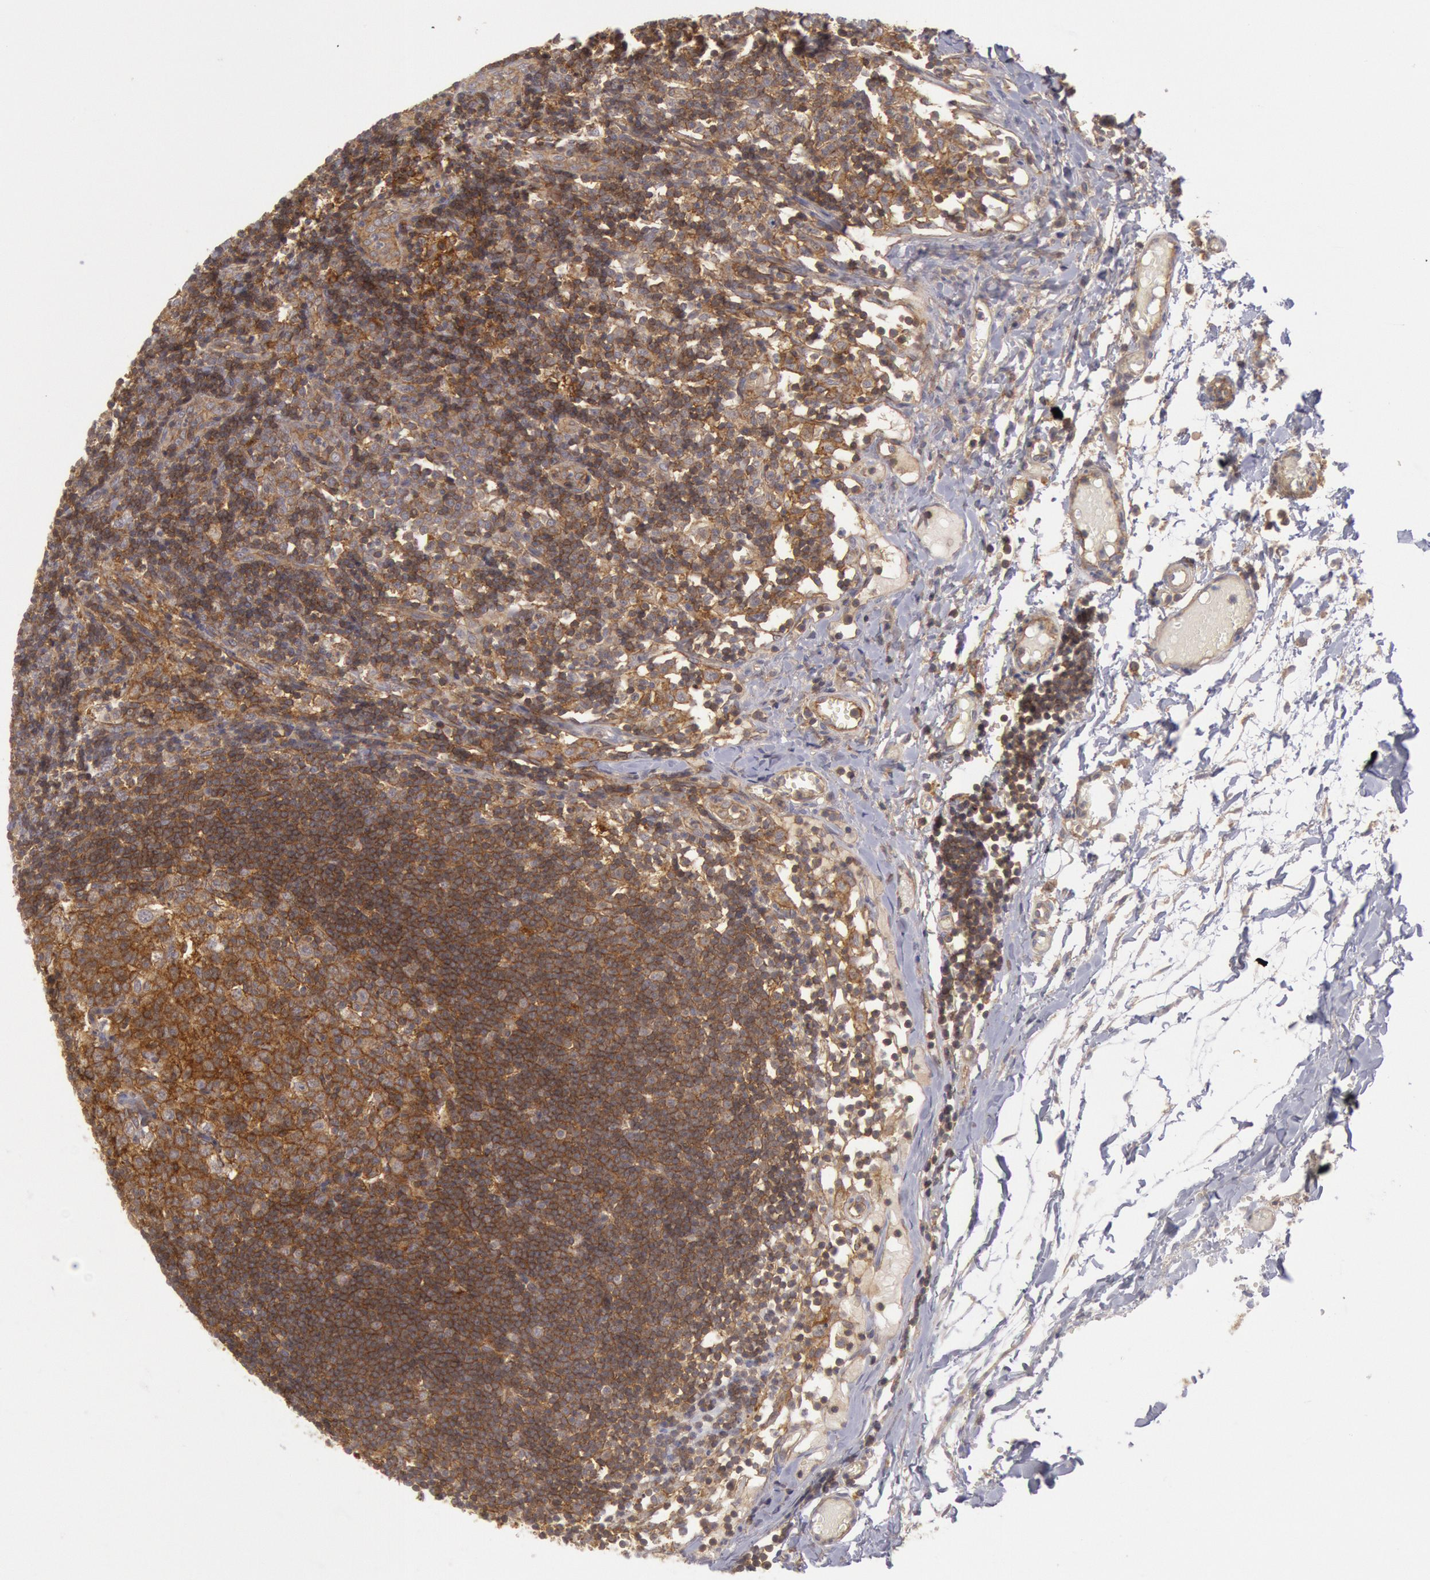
{"staining": {"intensity": "strong", "quantity": ">75%", "location": "cytoplasmic/membranous"}, "tissue": "lymph node", "cell_type": "Germinal center cells", "image_type": "normal", "snomed": [{"axis": "morphology", "description": "Normal tissue, NOS"}, {"axis": "morphology", "description": "Inflammation, NOS"}, {"axis": "topography", "description": "Lymph node"}, {"axis": "topography", "description": "Salivary gland"}], "caption": "DAB immunohistochemical staining of benign human lymph node demonstrates strong cytoplasmic/membranous protein expression in about >75% of germinal center cells. (DAB IHC with brightfield microscopy, high magnification).", "gene": "STX4", "patient": {"sex": "male", "age": 3}}